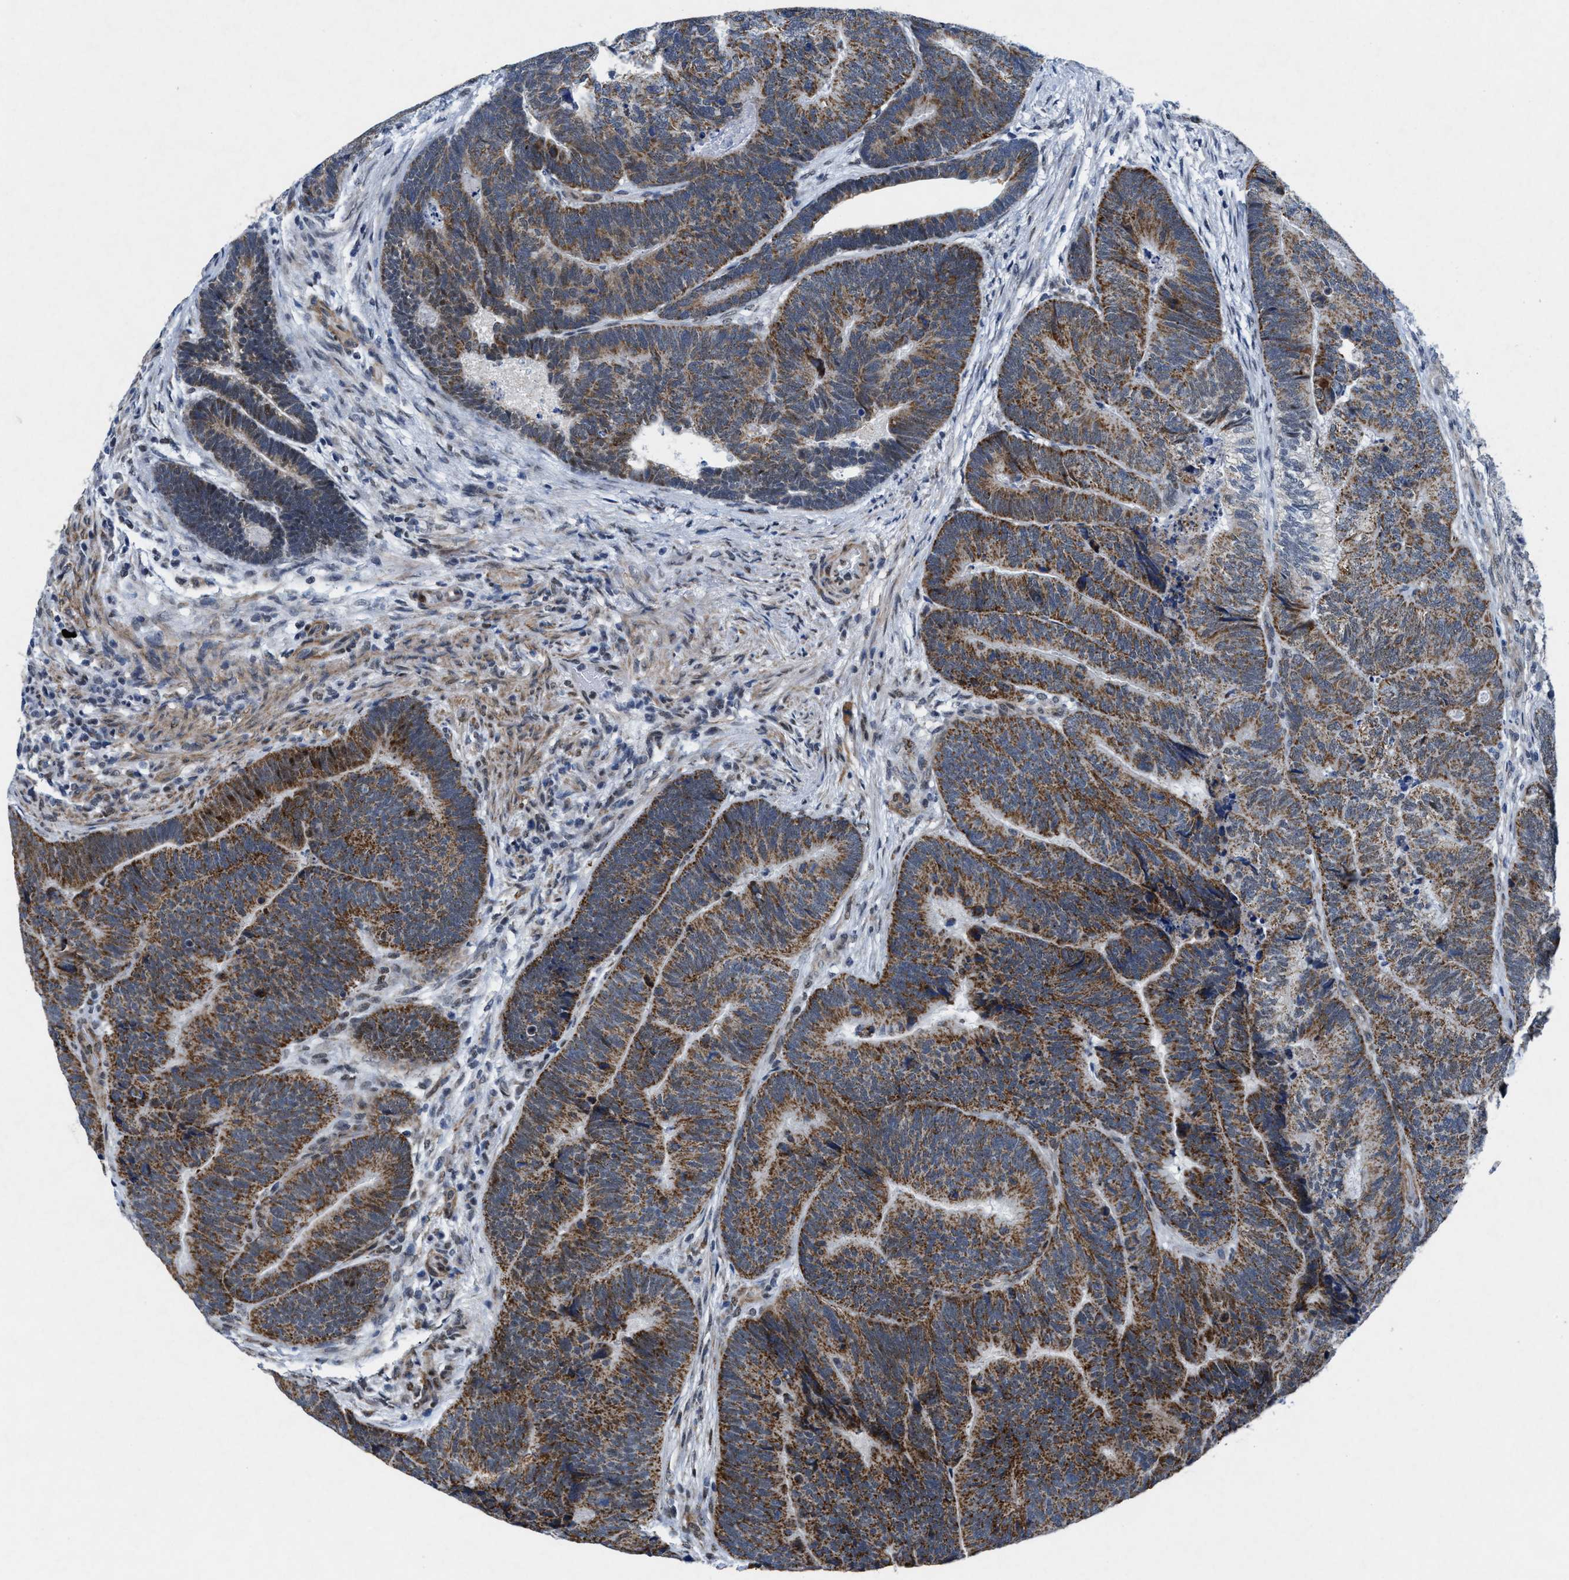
{"staining": {"intensity": "strong", "quantity": ">75%", "location": "cytoplasmic/membranous"}, "tissue": "colorectal cancer", "cell_type": "Tumor cells", "image_type": "cancer", "snomed": [{"axis": "morphology", "description": "Adenocarcinoma, NOS"}, {"axis": "topography", "description": "Colon"}], "caption": "Human colorectal cancer stained with a brown dye demonstrates strong cytoplasmic/membranous positive staining in approximately >75% of tumor cells.", "gene": "ID3", "patient": {"sex": "female", "age": 67}}